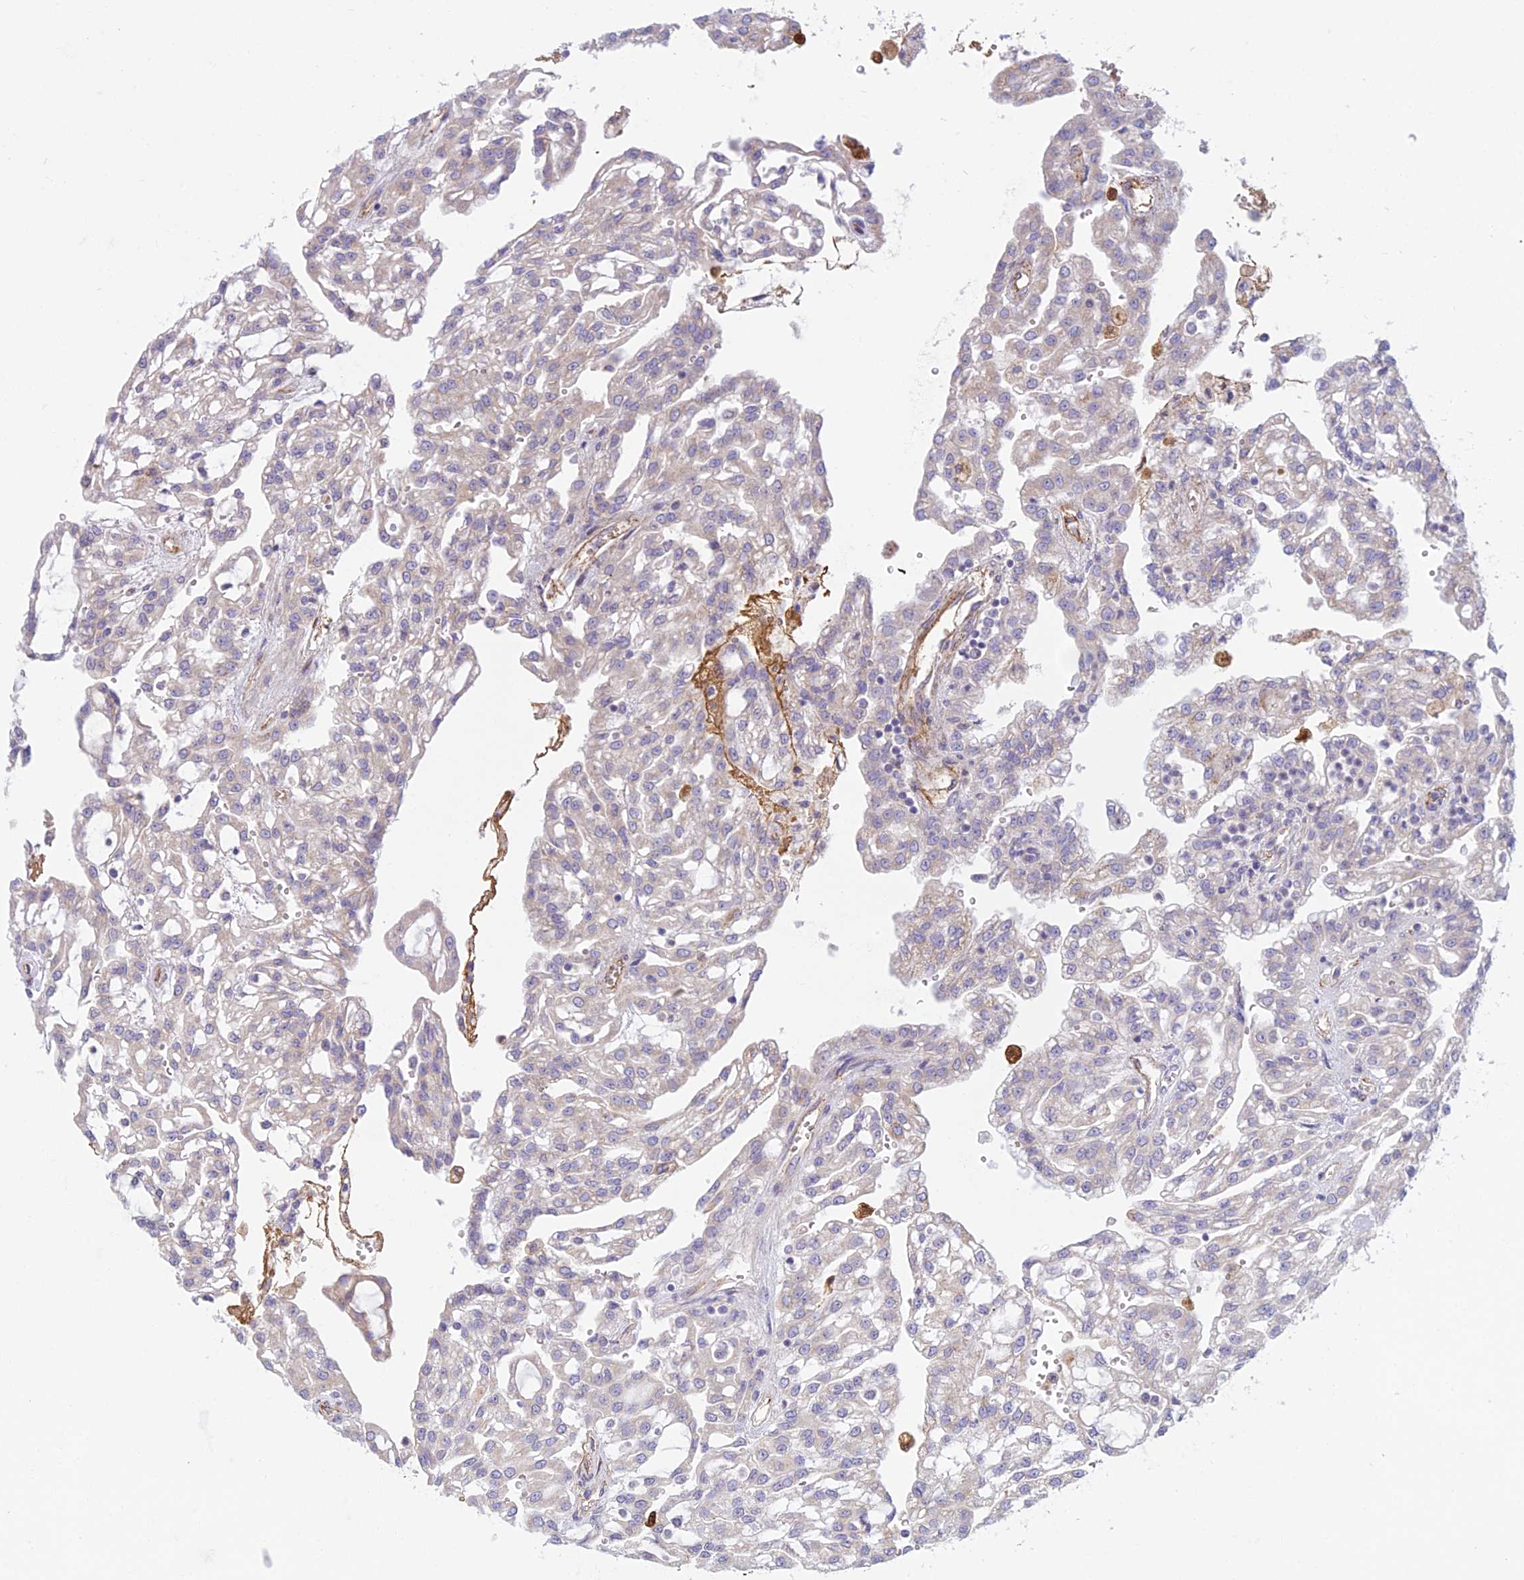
{"staining": {"intensity": "negative", "quantity": "none", "location": "none"}, "tissue": "renal cancer", "cell_type": "Tumor cells", "image_type": "cancer", "snomed": [{"axis": "morphology", "description": "Adenocarcinoma, NOS"}, {"axis": "topography", "description": "Kidney"}], "caption": "Renal adenocarcinoma was stained to show a protein in brown. There is no significant staining in tumor cells. (IHC, brightfield microscopy, high magnification).", "gene": "DUS2", "patient": {"sex": "male", "age": 63}}